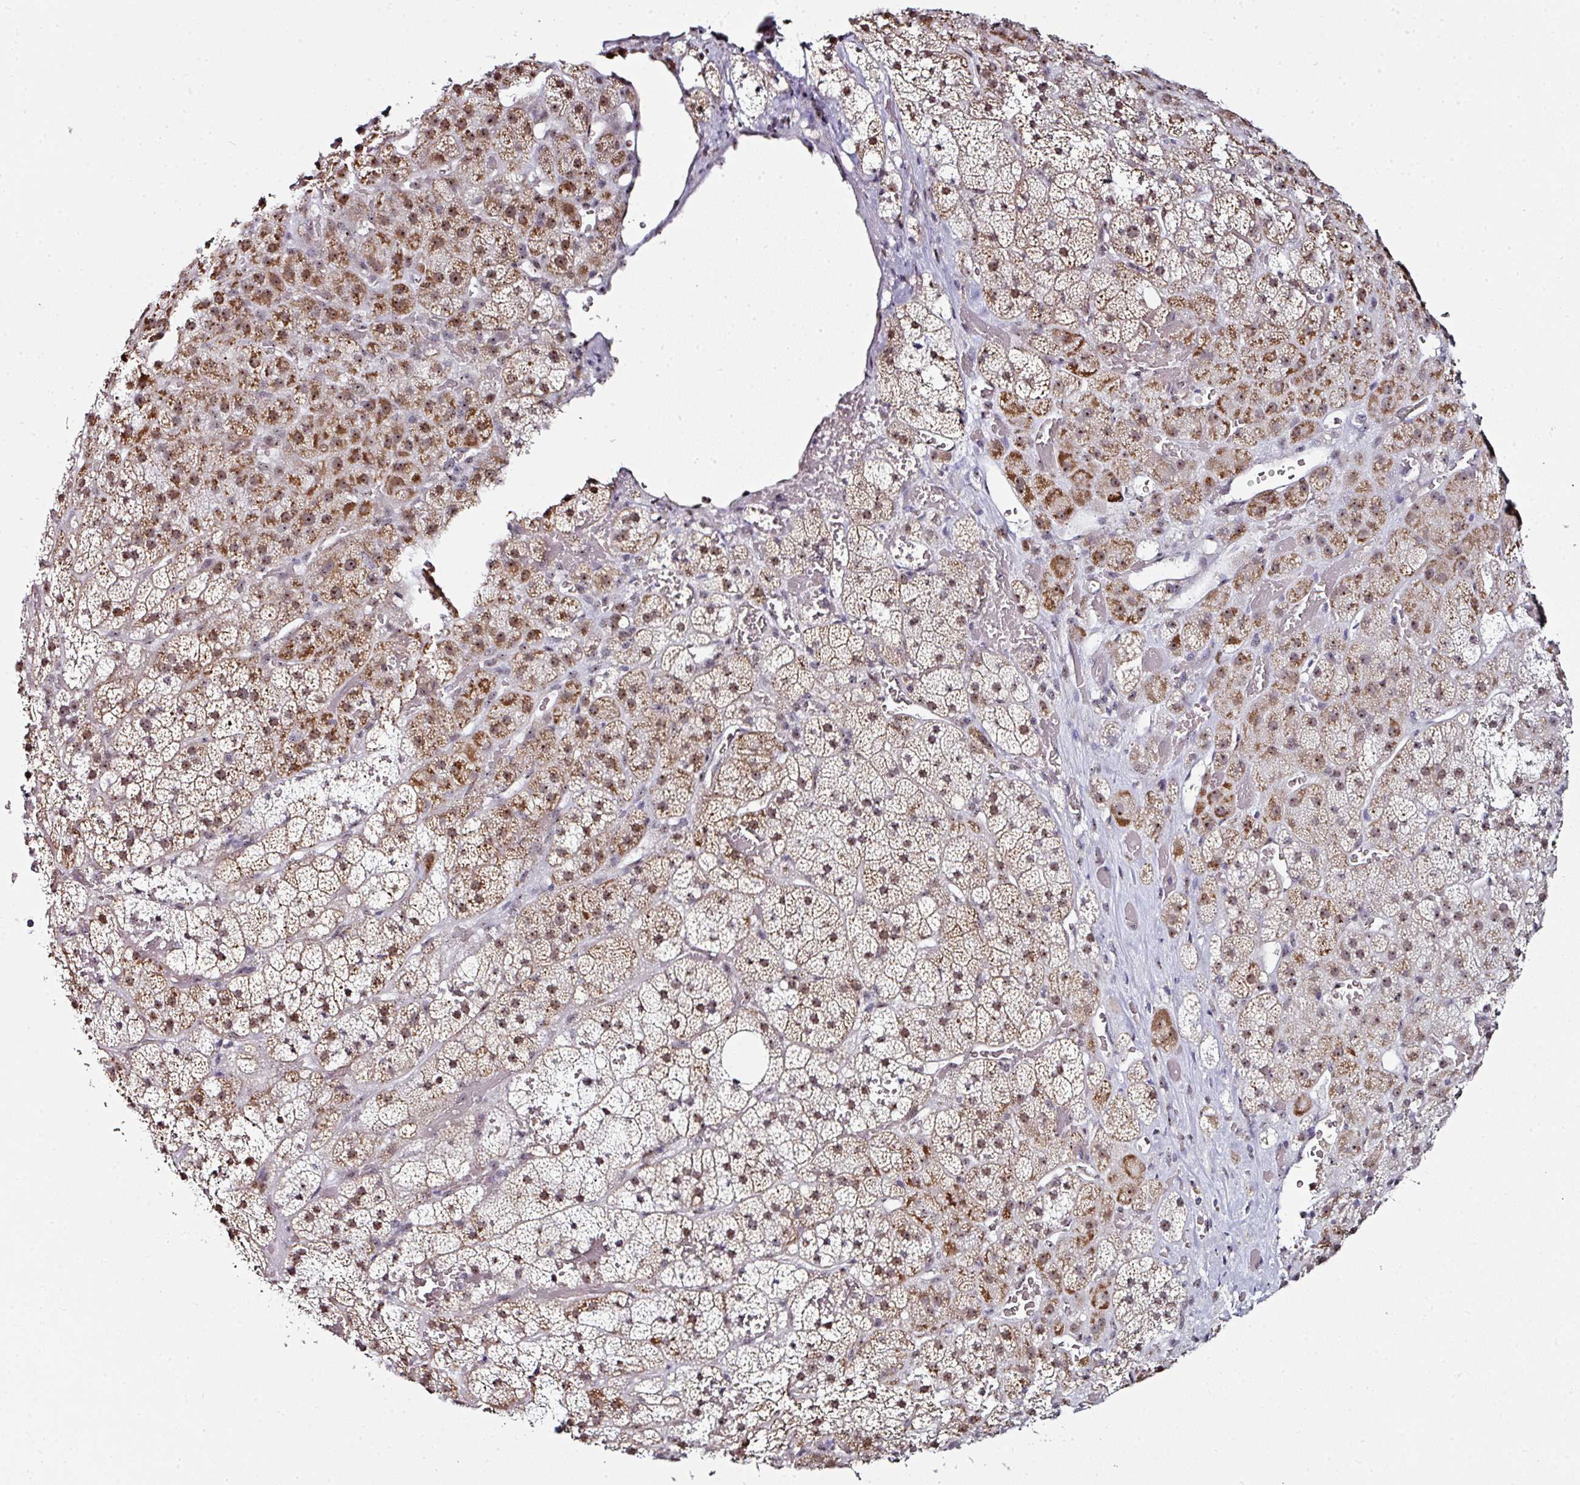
{"staining": {"intensity": "moderate", "quantity": ">75%", "location": "cytoplasmic/membranous,nuclear"}, "tissue": "adrenal gland", "cell_type": "Glandular cells", "image_type": "normal", "snomed": [{"axis": "morphology", "description": "Normal tissue, NOS"}, {"axis": "topography", "description": "Adrenal gland"}], "caption": "Immunohistochemistry (IHC) staining of unremarkable adrenal gland, which exhibits medium levels of moderate cytoplasmic/membranous,nuclear expression in about >75% of glandular cells indicating moderate cytoplasmic/membranous,nuclear protein staining. The staining was performed using DAB (3,3'-diaminobenzidine) (brown) for protein detection and nuclei were counterstained in hematoxylin (blue).", "gene": "NACC2", "patient": {"sex": "male", "age": 57}}